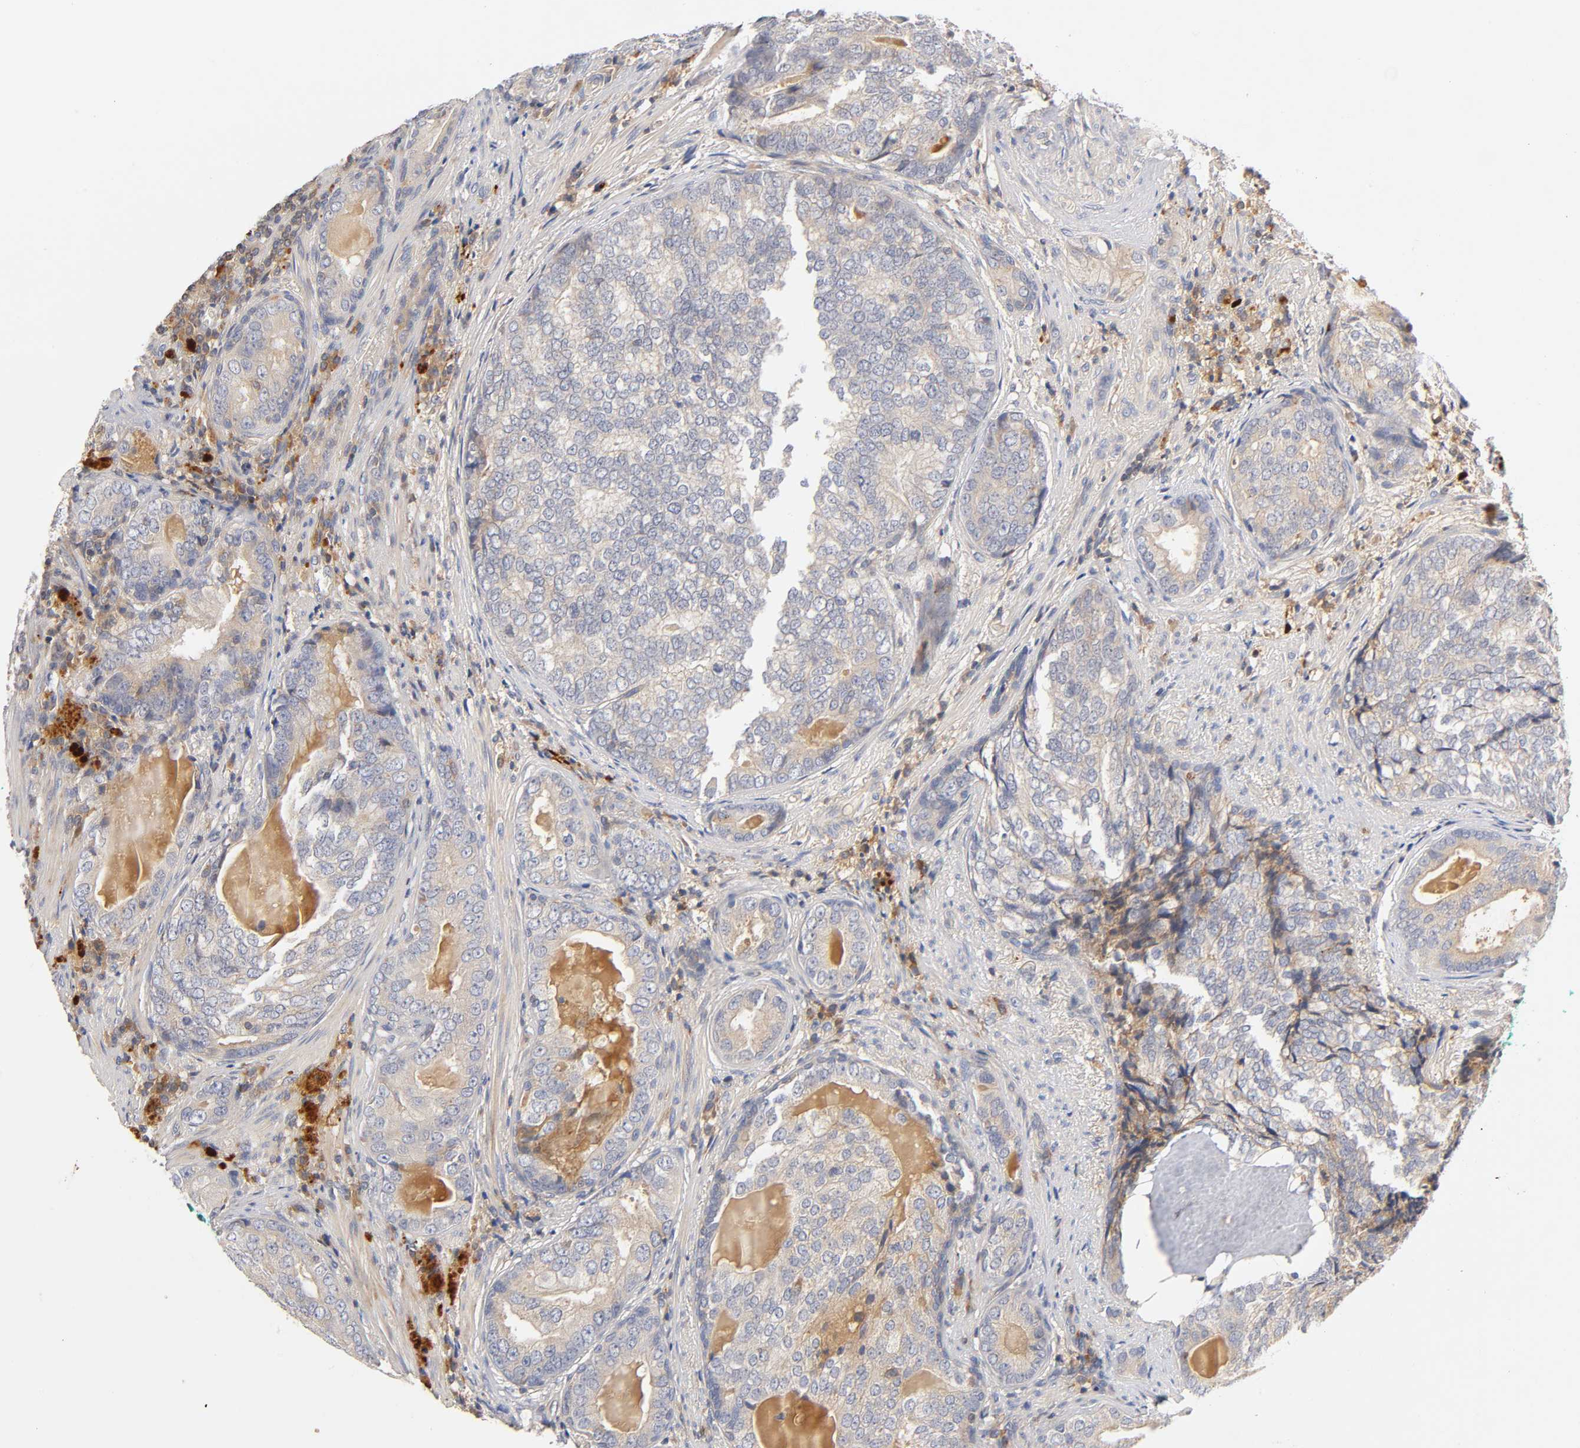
{"staining": {"intensity": "moderate", "quantity": ">75%", "location": "cytoplasmic/membranous"}, "tissue": "prostate cancer", "cell_type": "Tumor cells", "image_type": "cancer", "snomed": [{"axis": "morphology", "description": "Adenocarcinoma, High grade"}, {"axis": "topography", "description": "Prostate"}], "caption": "This is an image of immunohistochemistry staining of prostate cancer, which shows moderate expression in the cytoplasmic/membranous of tumor cells.", "gene": "RHOA", "patient": {"sex": "male", "age": 66}}